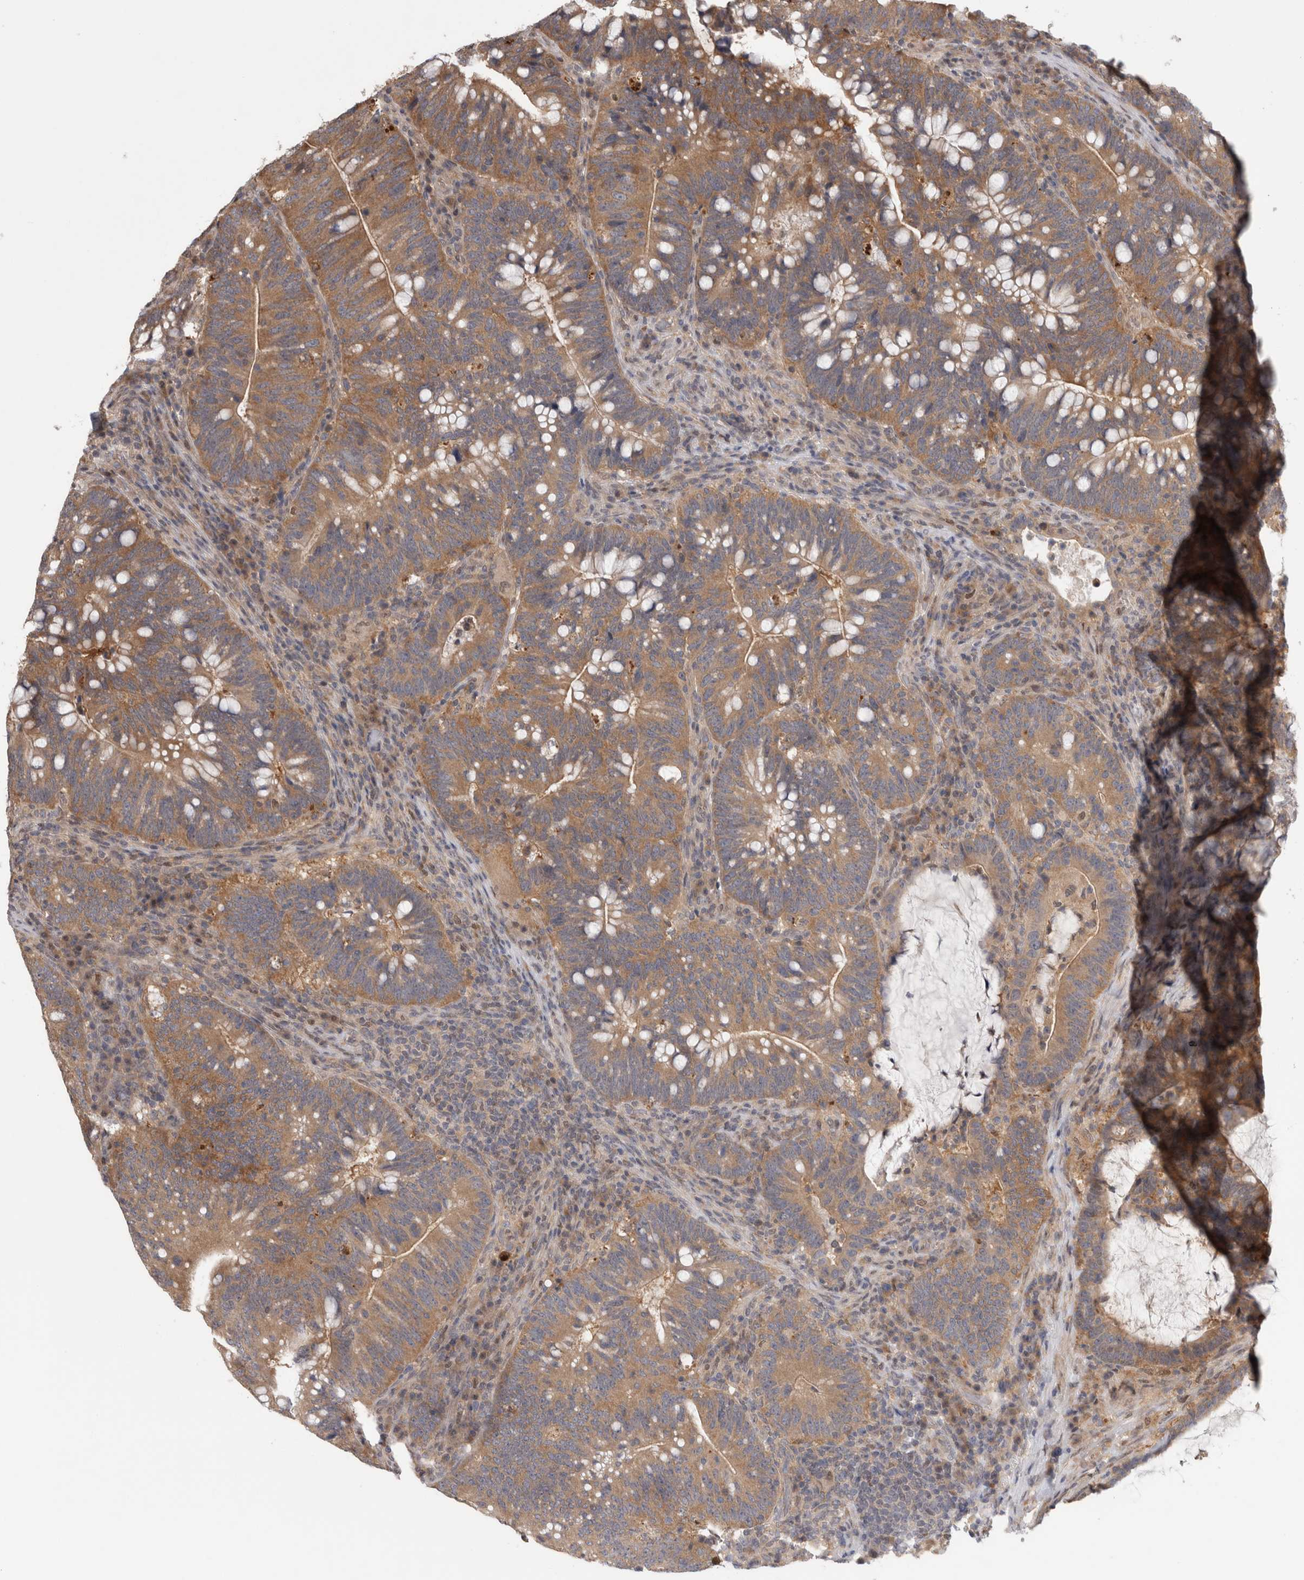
{"staining": {"intensity": "moderate", "quantity": ">75%", "location": "cytoplasmic/membranous"}, "tissue": "colorectal cancer", "cell_type": "Tumor cells", "image_type": "cancer", "snomed": [{"axis": "morphology", "description": "Adenocarcinoma, NOS"}, {"axis": "topography", "description": "Colon"}], "caption": "DAB (3,3'-diaminobenzidine) immunohistochemical staining of human adenocarcinoma (colorectal) demonstrates moderate cytoplasmic/membranous protein positivity in approximately >75% of tumor cells.", "gene": "PIGP", "patient": {"sex": "female", "age": 66}}